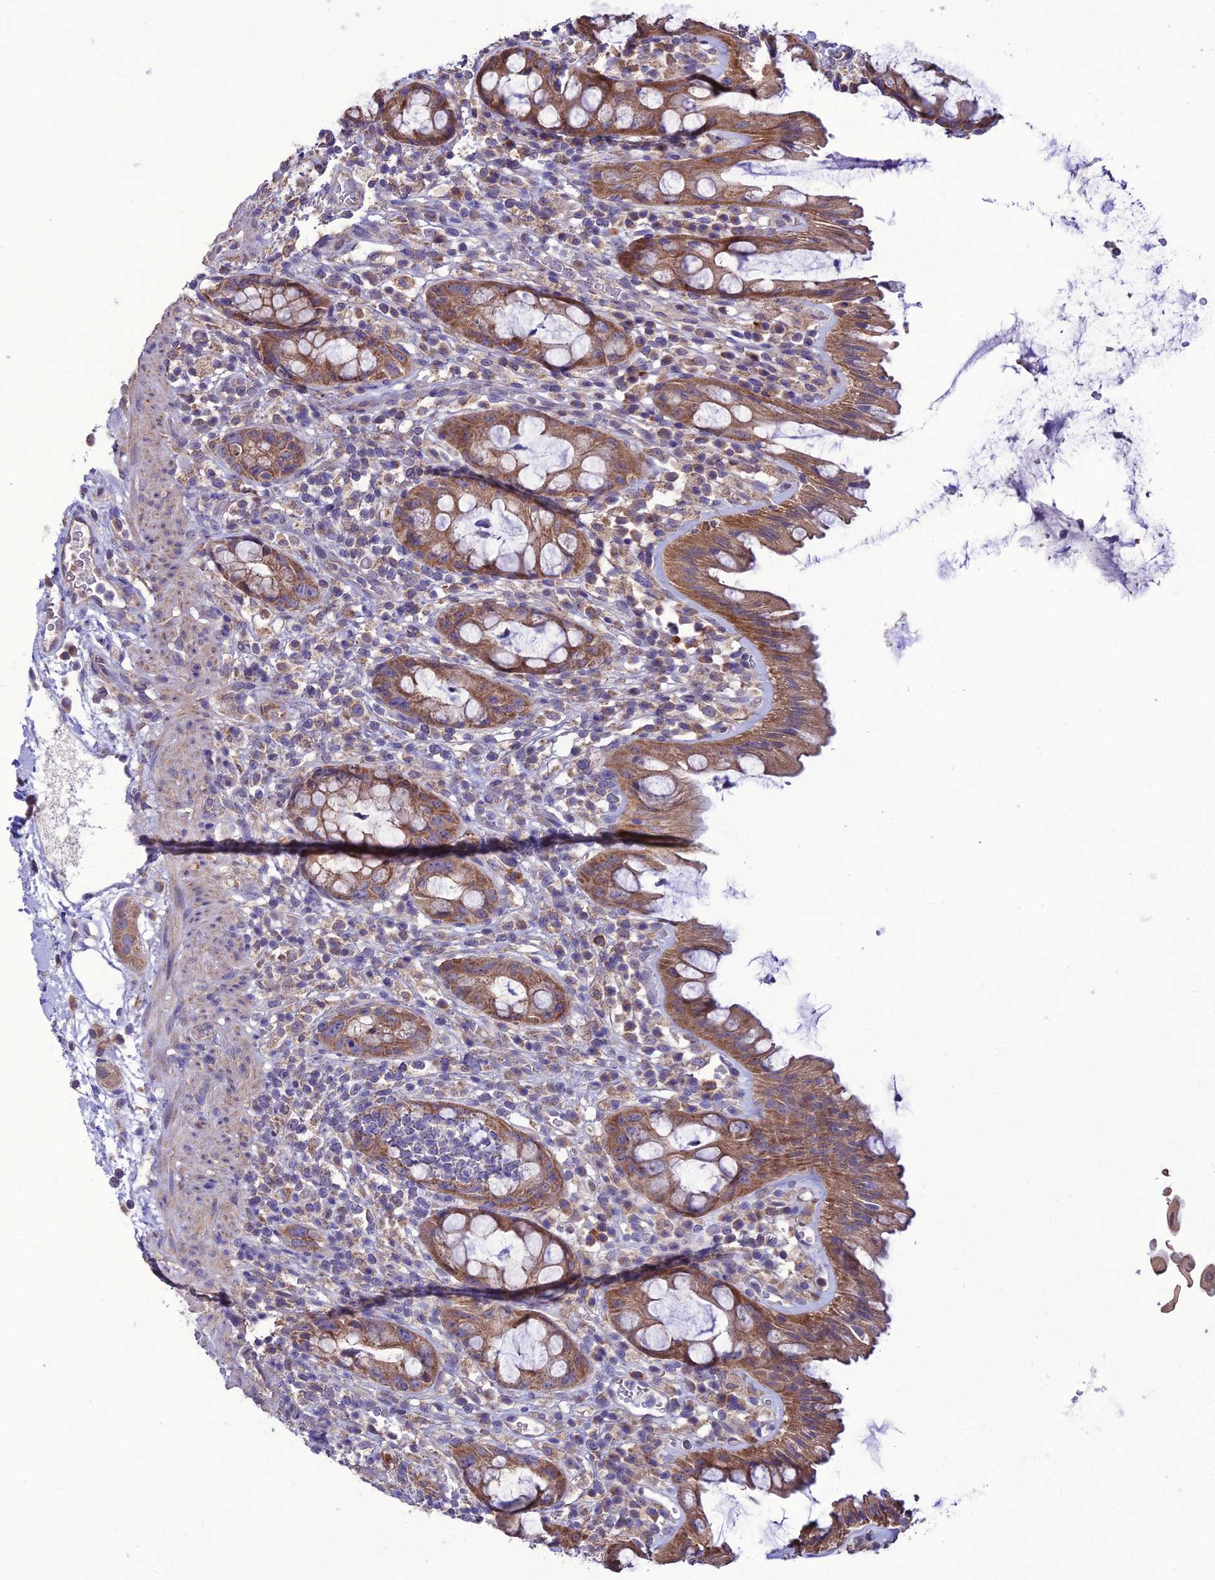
{"staining": {"intensity": "moderate", "quantity": ">75%", "location": "cytoplasmic/membranous"}, "tissue": "rectum", "cell_type": "Glandular cells", "image_type": "normal", "snomed": [{"axis": "morphology", "description": "Normal tissue, NOS"}, {"axis": "topography", "description": "Rectum"}], "caption": "Protein expression analysis of benign human rectum reveals moderate cytoplasmic/membranous positivity in about >75% of glandular cells.", "gene": "HOGA1", "patient": {"sex": "female", "age": 57}}